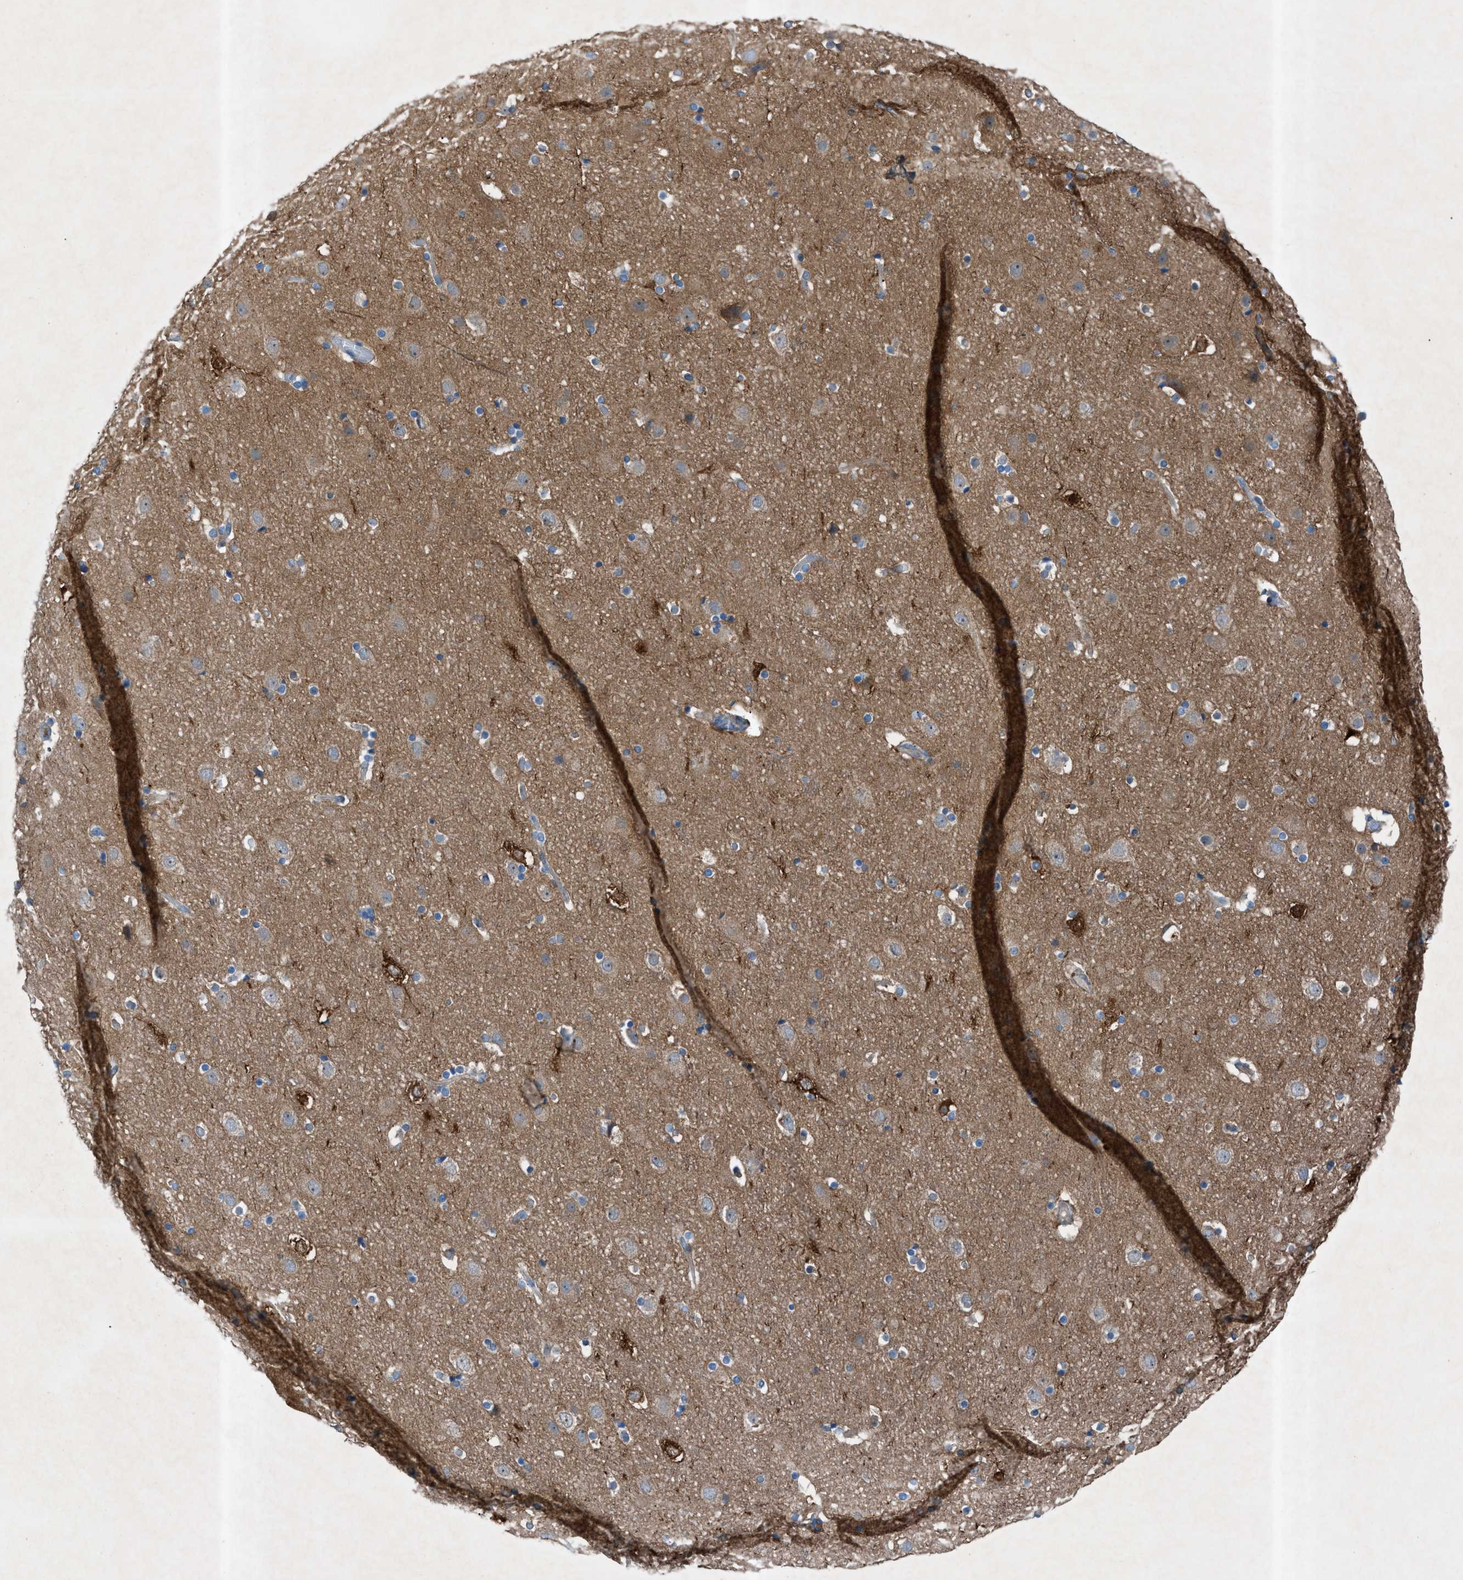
{"staining": {"intensity": "negative", "quantity": "none", "location": "none"}, "tissue": "cerebral cortex", "cell_type": "Endothelial cells", "image_type": "normal", "snomed": [{"axis": "morphology", "description": "Normal tissue, NOS"}, {"axis": "topography", "description": "Cerebral cortex"}], "caption": "Immunohistochemistry (IHC) micrograph of benign cerebral cortex stained for a protein (brown), which shows no staining in endothelial cells.", "gene": "C5AR2", "patient": {"sex": "male", "age": 57}}